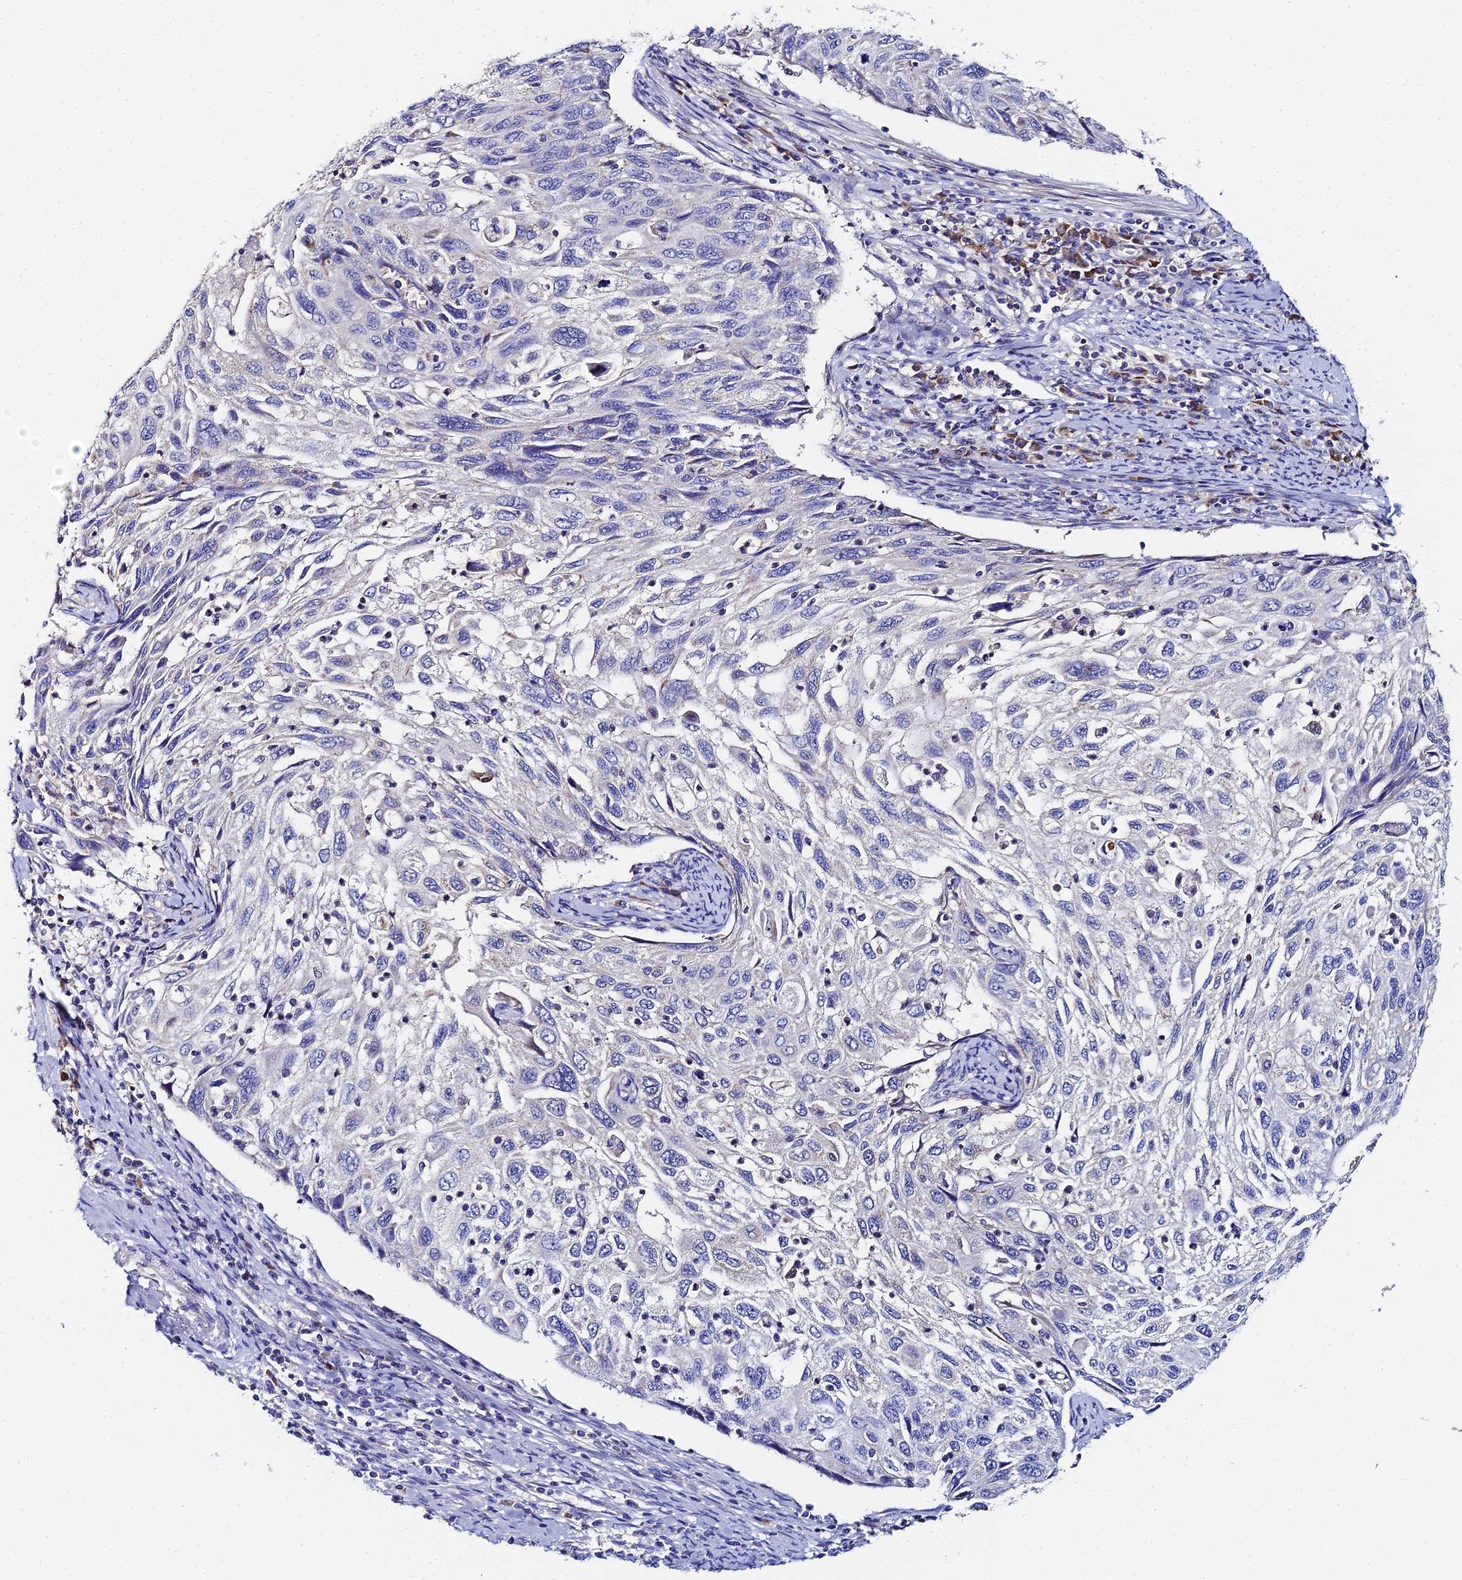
{"staining": {"intensity": "negative", "quantity": "none", "location": "none"}, "tissue": "cervical cancer", "cell_type": "Tumor cells", "image_type": "cancer", "snomed": [{"axis": "morphology", "description": "Squamous cell carcinoma, NOS"}, {"axis": "topography", "description": "Cervix"}], "caption": "Cervical cancer (squamous cell carcinoma) stained for a protein using IHC demonstrates no staining tumor cells.", "gene": "UBE2L3", "patient": {"sex": "female", "age": 70}}